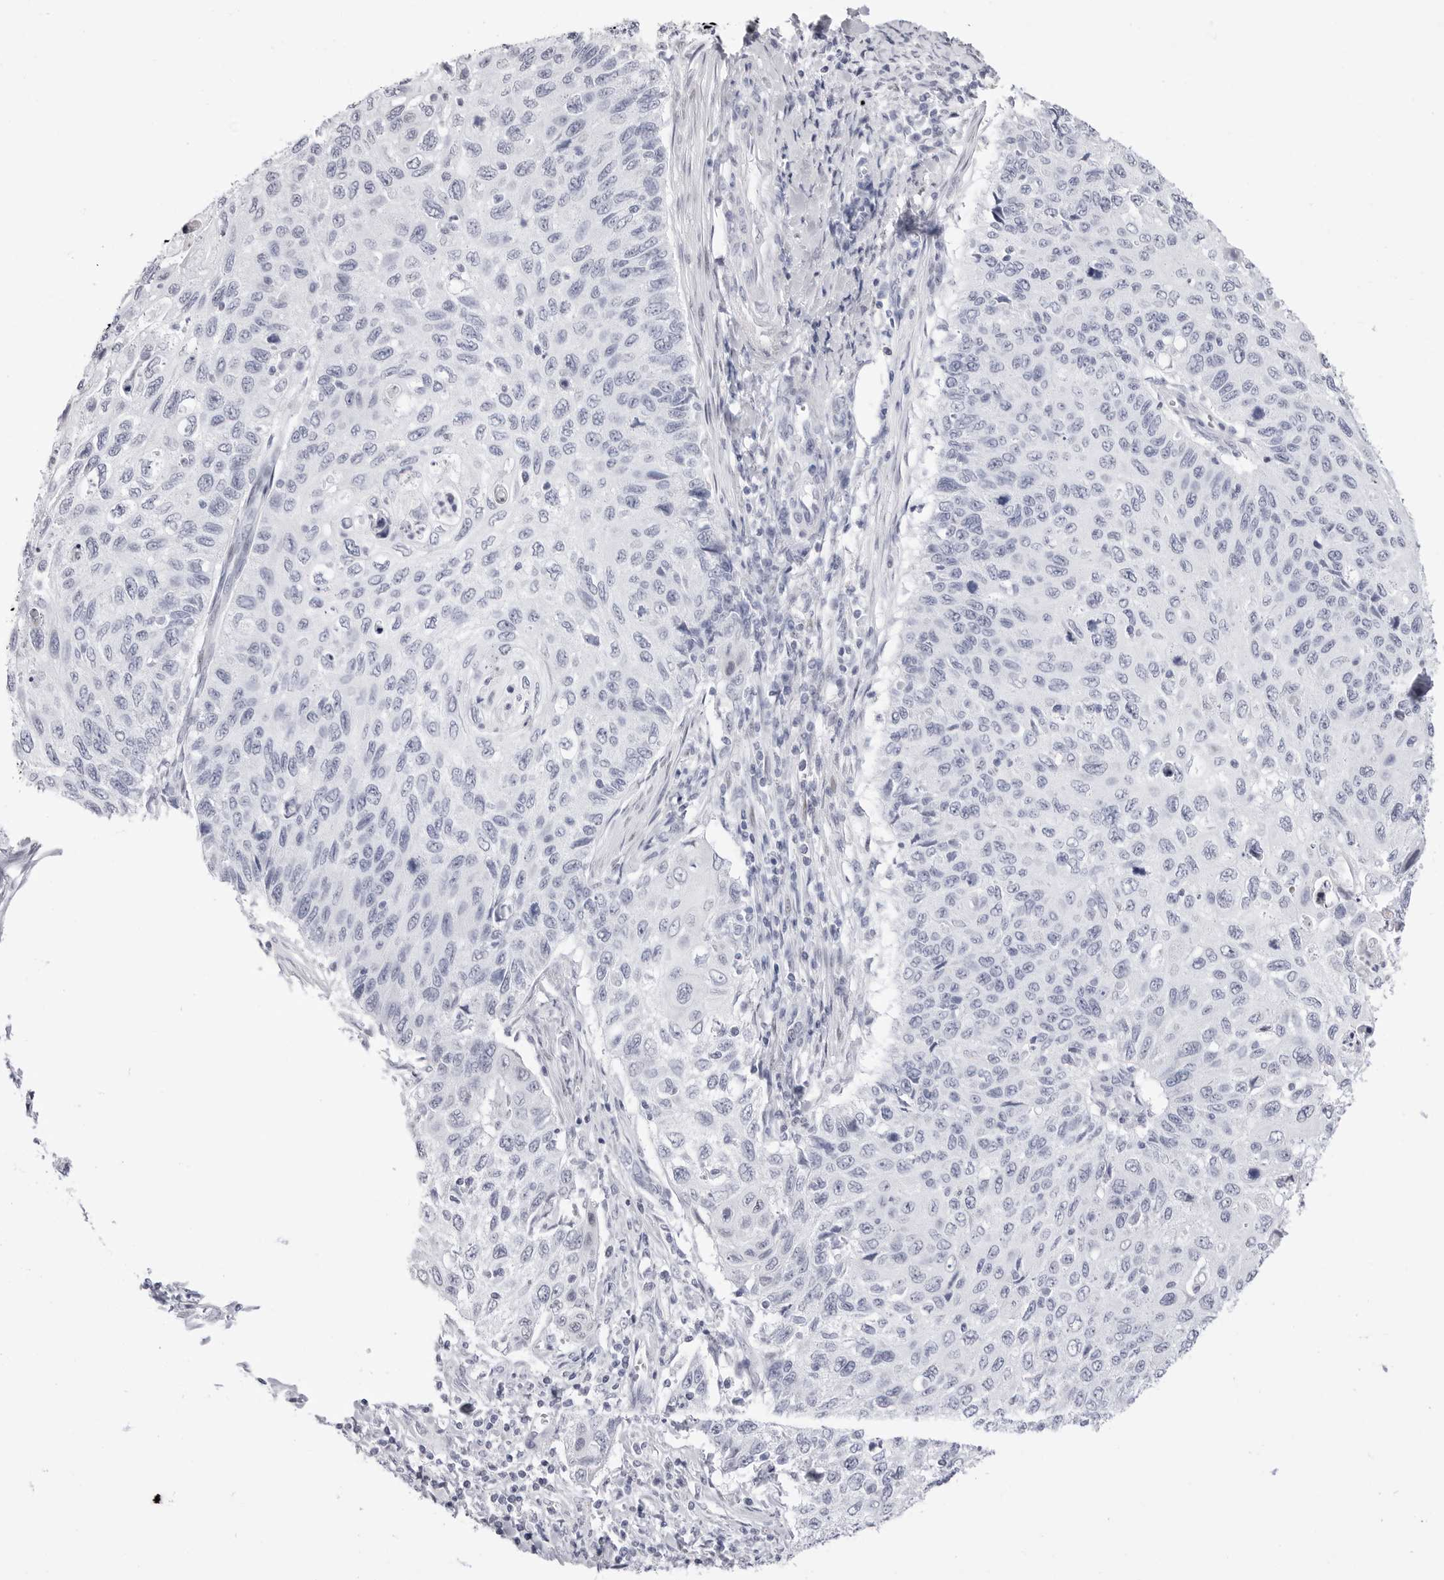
{"staining": {"intensity": "negative", "quantity": "none", "location": "none"}, "tissue": "cervical cancer", "cell_type": "Tumor cells", "image_type": "cancer", "snomed": [{"axis": "morphology", "description": "Squamous cell carcinoma, NOS"}, {"axis": "topography", "description": "Cervix"}], "caption": "Immunohistochemistry (IHC) of human cervical squamous cell carcinoma exhibits no expression in tumor cells.", "gene": "TSSK1B", "patient": {"sex": "female", "age": 70}}